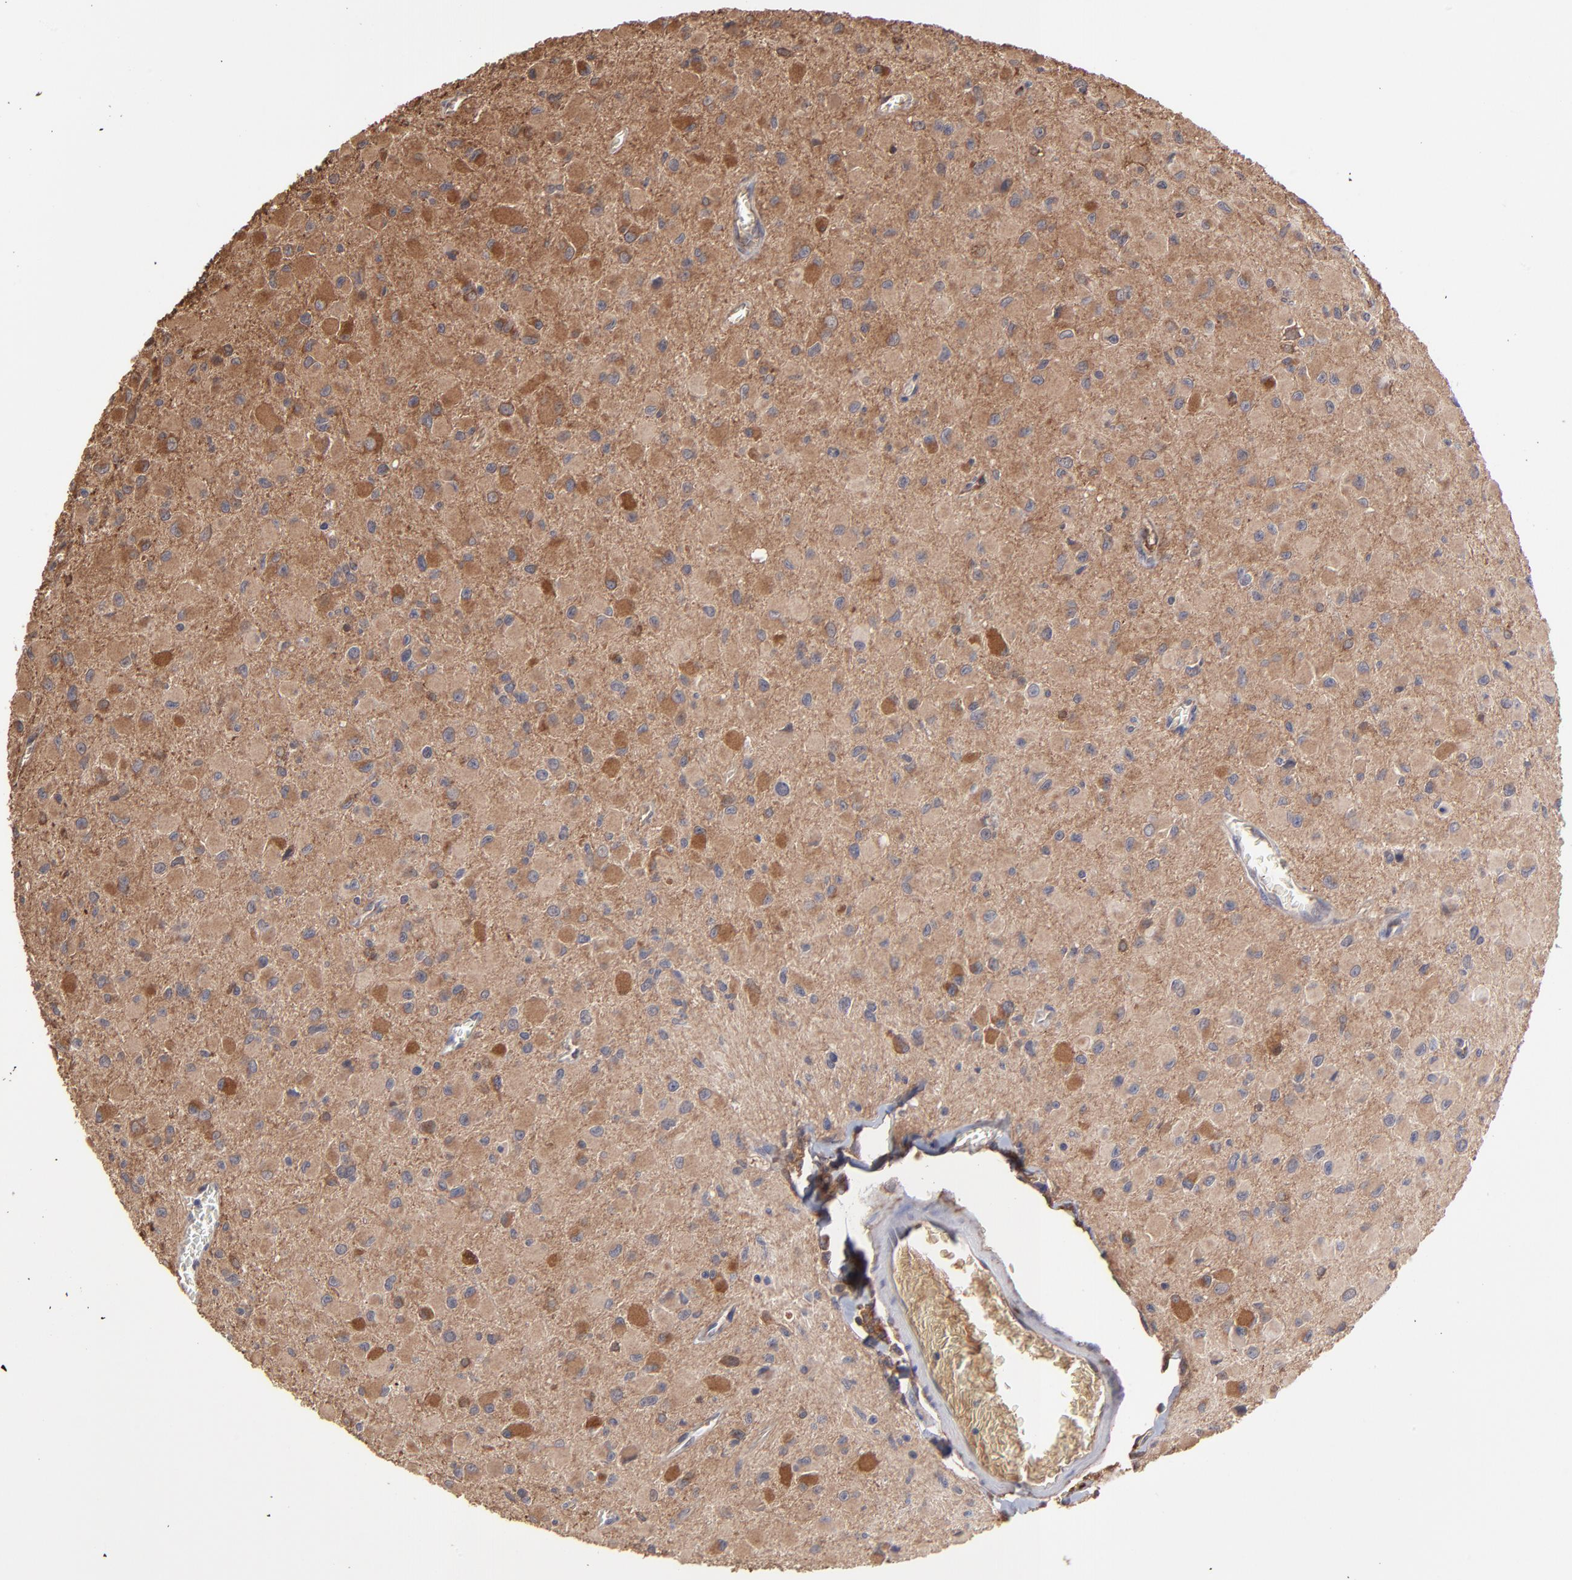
{"staining": {"intensity": "strong", "quantity": ">75%", "location": "cytoplasmic/membranous"}, "tissue": "glioma", "cell_type": "Tumor cells", "image_type": "cancer", "snomed": [{"axis": "morphology", "description": "Glioma, malignant, Low grade"}, {"axis": "topography", "description": "Brain"}], "caption": "Immunohistochemical staining of glioma shows high levels of strong cytoplasmic/membranous protein positivity in about >75% of tumor cells.", "gene": "CHL1", "patient": {"sex": "male", "age": 42}}